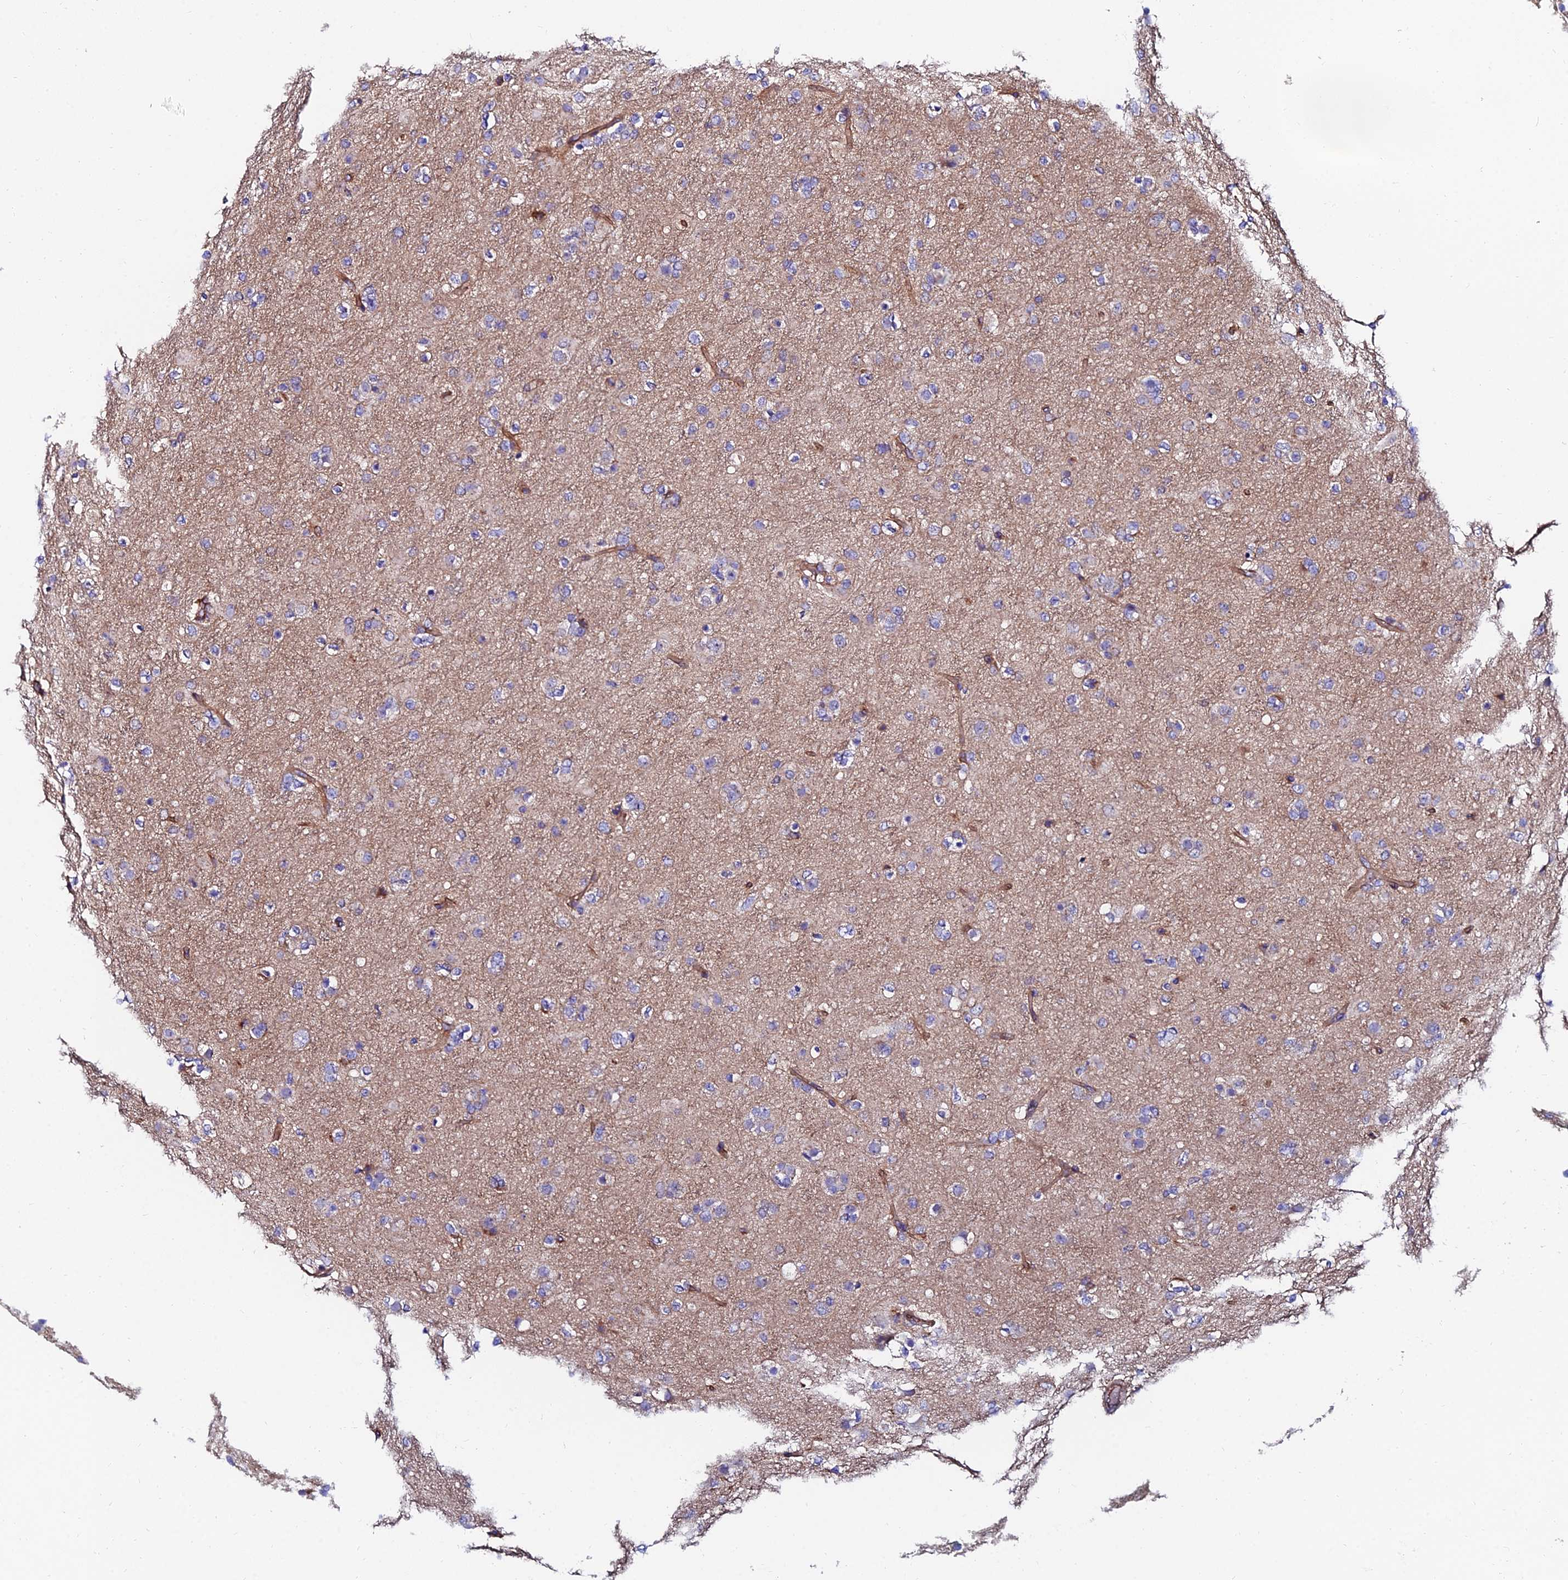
{"staining": {"intensity": "negative", "quantity": "none", "location": "none"}, "tissue": "glioma", "cell_type": "Tumor cells", "image_type": "cancer", "snomed": [{"axis": "morphology", "description": "Glioma, malignant, Low grade"}, {"axis": "topography", "description": "Brain"}], "caption": "Micrograph shows no significant protein expression in tumor cells of malignant glioma (low-grade). The staining was performed using DAB to visualize the protein expression in brown, while the nuclei were stained in blue with hematoxylin (Magnification: 20x).", "gene": "ADGRF3", "patient": {"sex": "male", "age": 65}}